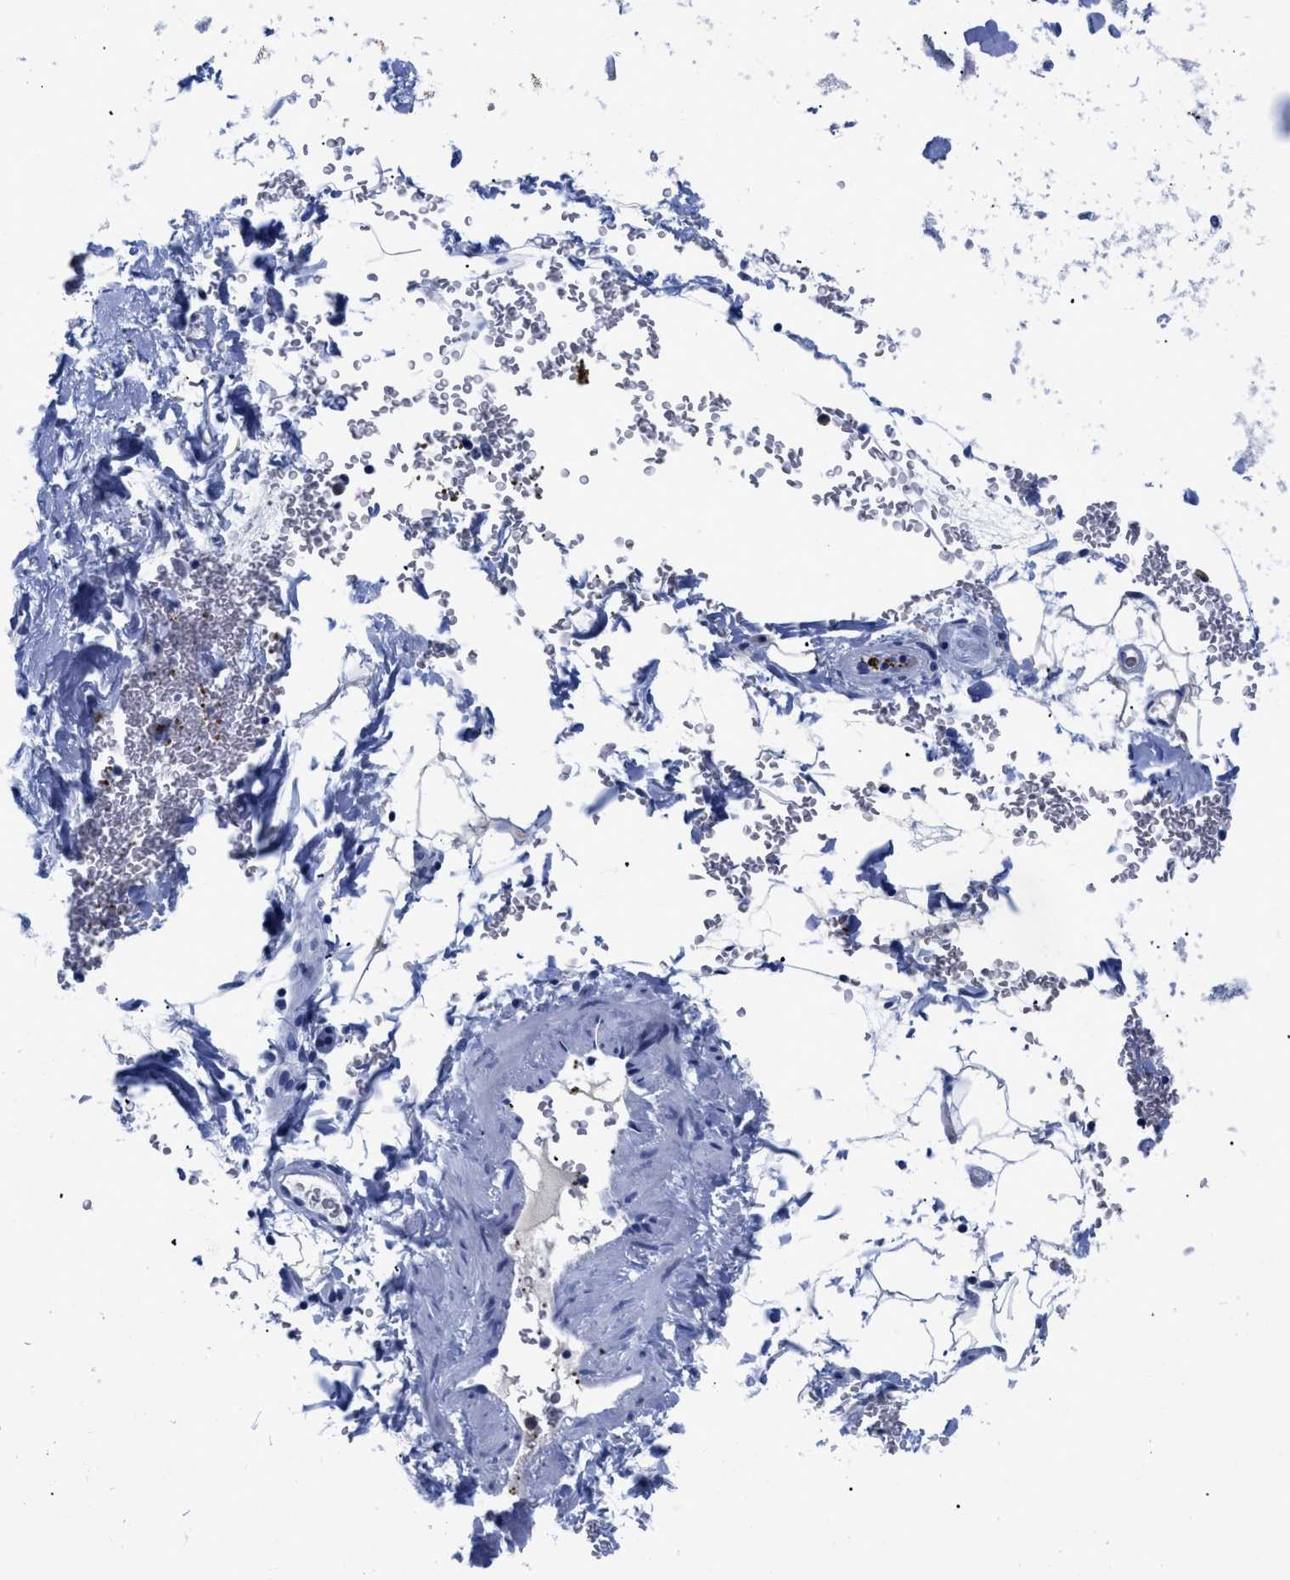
{"staining": {"intensity": "negative", "quantity": "none", "location": "none"}, "tissue": "adipose tissue", "cell_type": "Adipocytes", "image_type": "normal", "snomed": [{"axis": "morphology", "description": "Normal tissue, NOS"}, {"axis": "topography", "description": "Cartilage tissue"}, {"axis": "topography", "description": "Bronchus"}], "caption": "An IHC histopathology image of unremarkable adipose tissue is shown. There is no staining in adipocytes of adipose tissue.", "gene": "TREML1", "patient": {"sex": "female", "age": 73}}